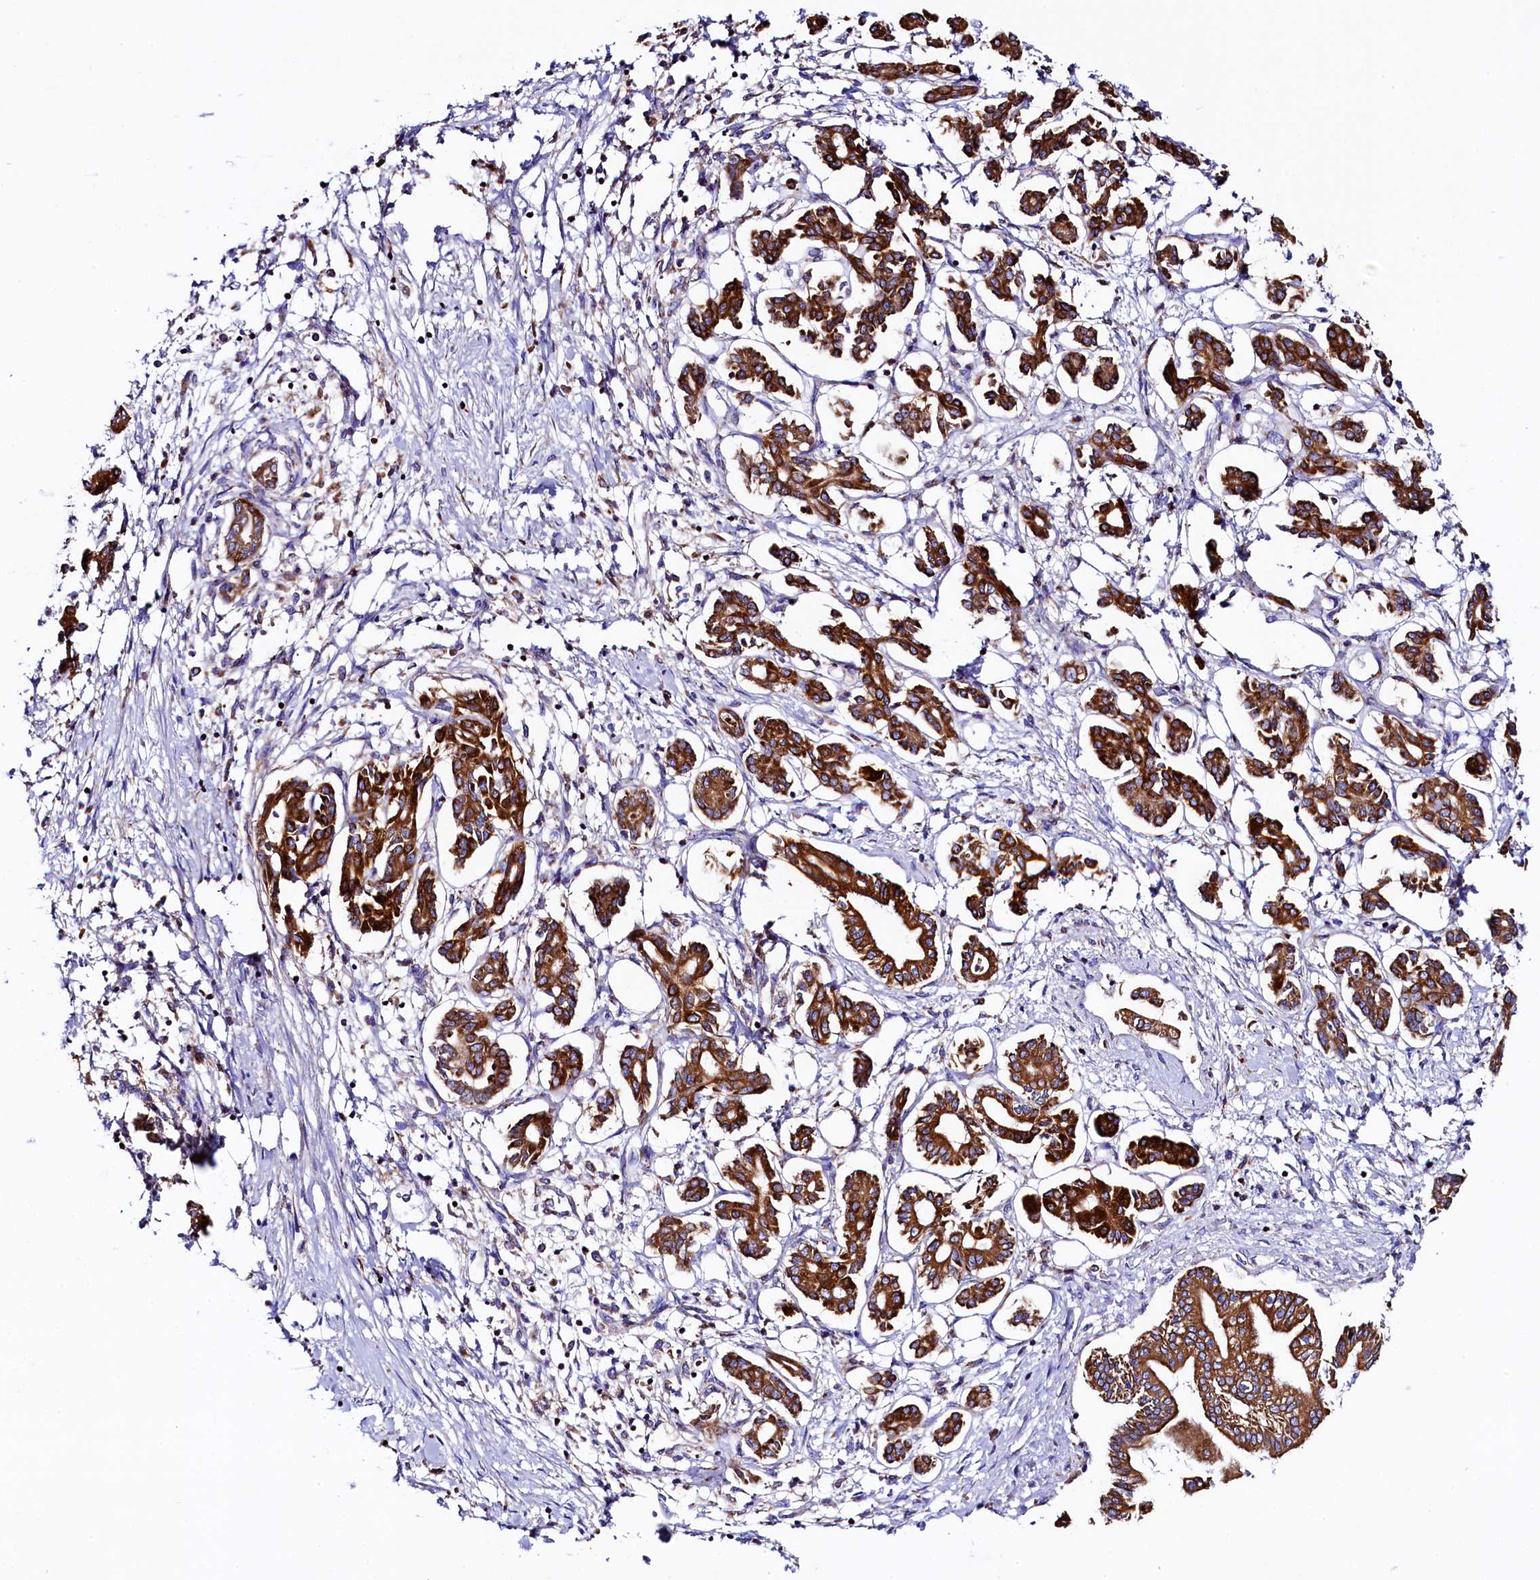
{"staining": {"intensity": "strong", "quantity": ">75%", "location": "cytoplasmic/membranous"}, "tissue": "pancreatic cancer", "cell_type": "Tumor cells", "image_type": "cancer", "snomed": [{"axis": "morphology", "description": "Adenocarcinoma, NOS"}, {"axis": "topography", "description": "Pancreas"}], "caption": "Human pancreatic adenocarcinoma stained with a protein marker reveals strong staining in tumor cells.", "gene": "CLYBL", "patient": {"sex": "female", "age": 50}}